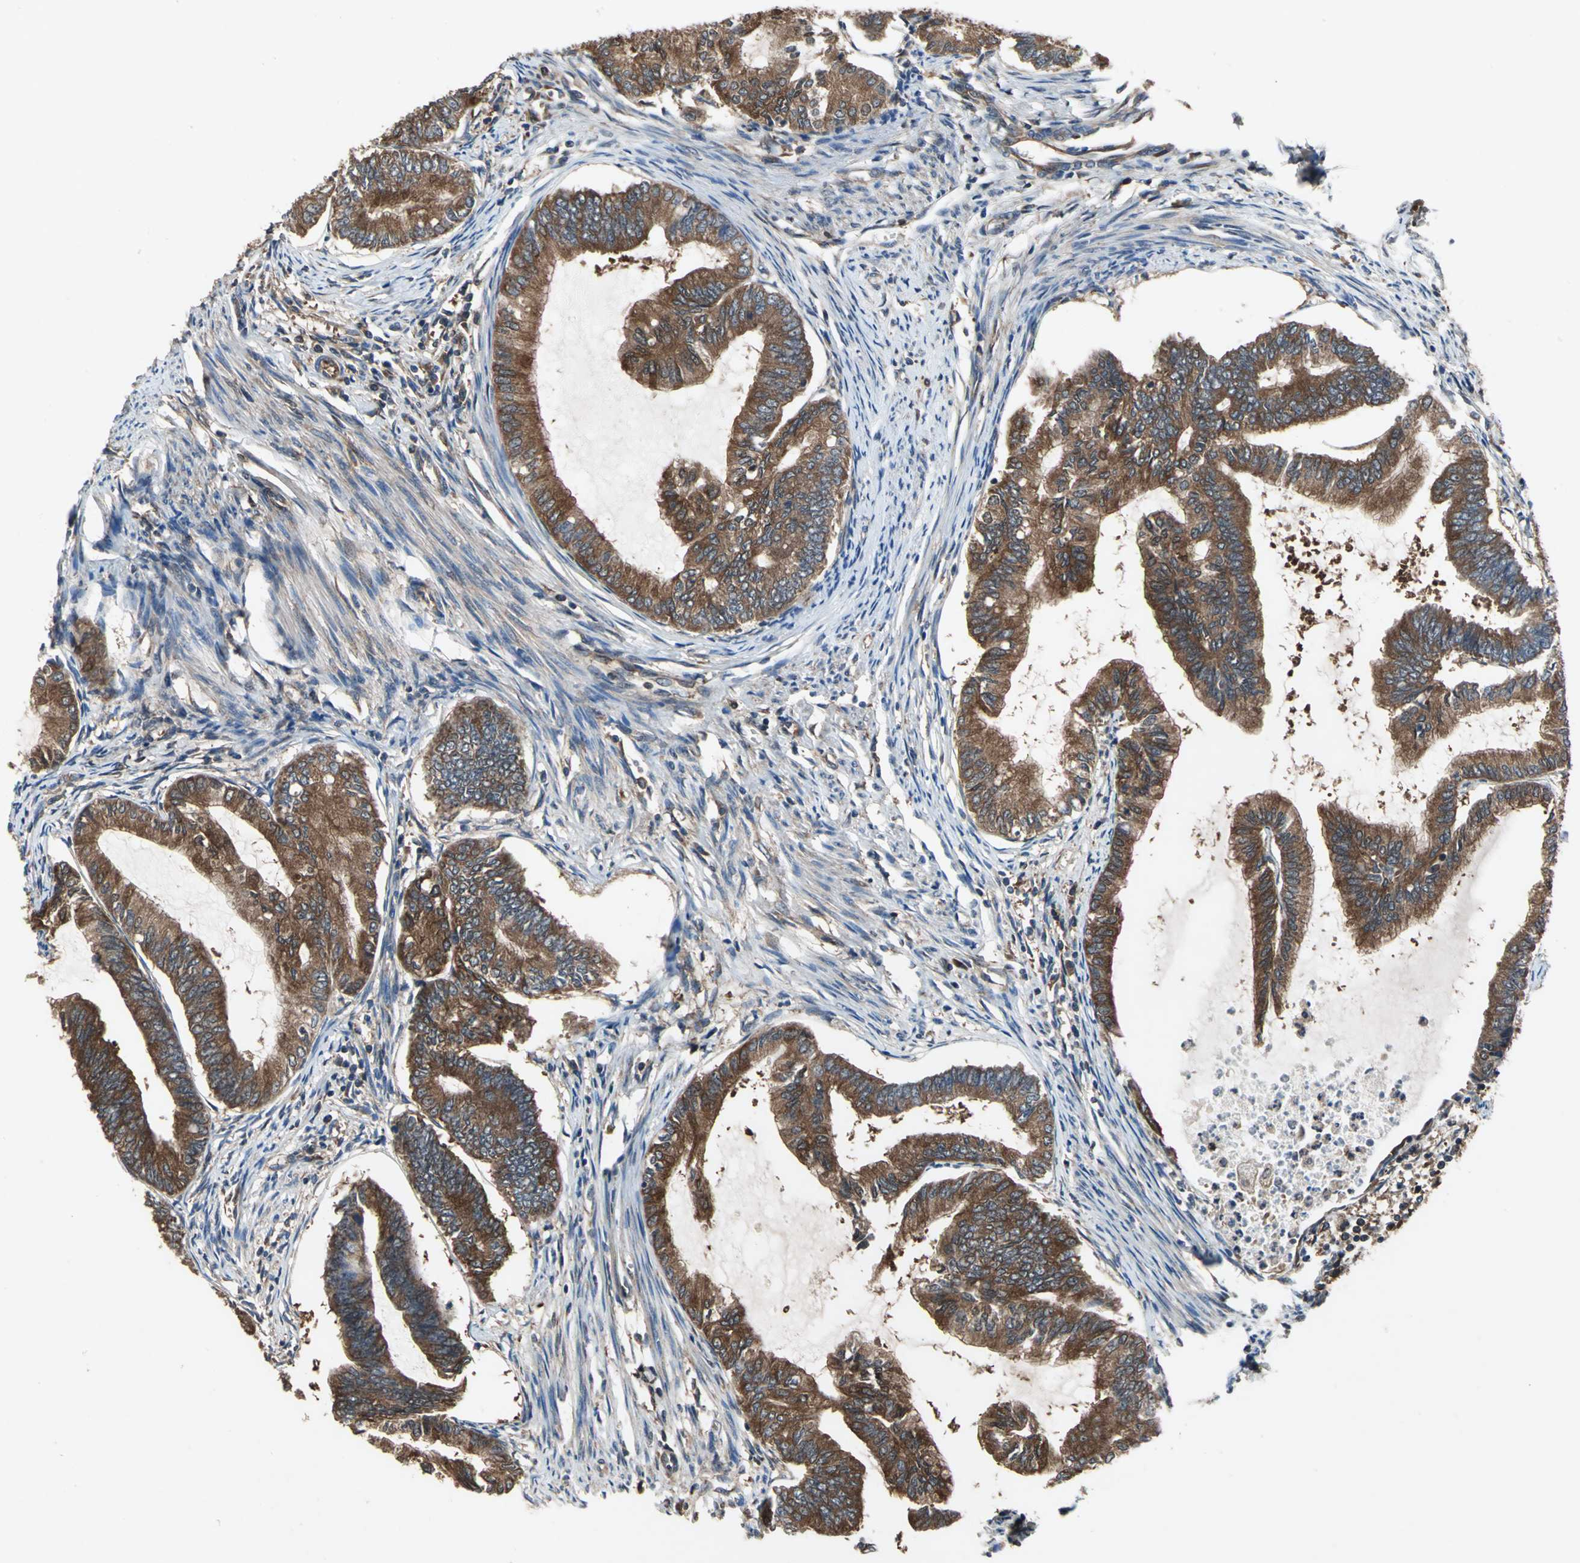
{"staining": {"intensity": "strong", "quantity": ">75%", "location": "cytoplasmic/membranous"}, "tissue": "endometrial cancer", "cell_type": "Tumor cells", "image_type": "cancer", "snomed": [{"axis": "morphology", "description": "Adenocarcinoma, NOS"}, {"axis": "topography", "description": "Endometrium"}], "caption": "Strong cytoplasmic/membranous protein expression is seen in about >75% of tumor cells in endometrial cancer (adenocarcinoma).", "gene": "CAPN1", "patient": {"sex": "female", "age": 86}}